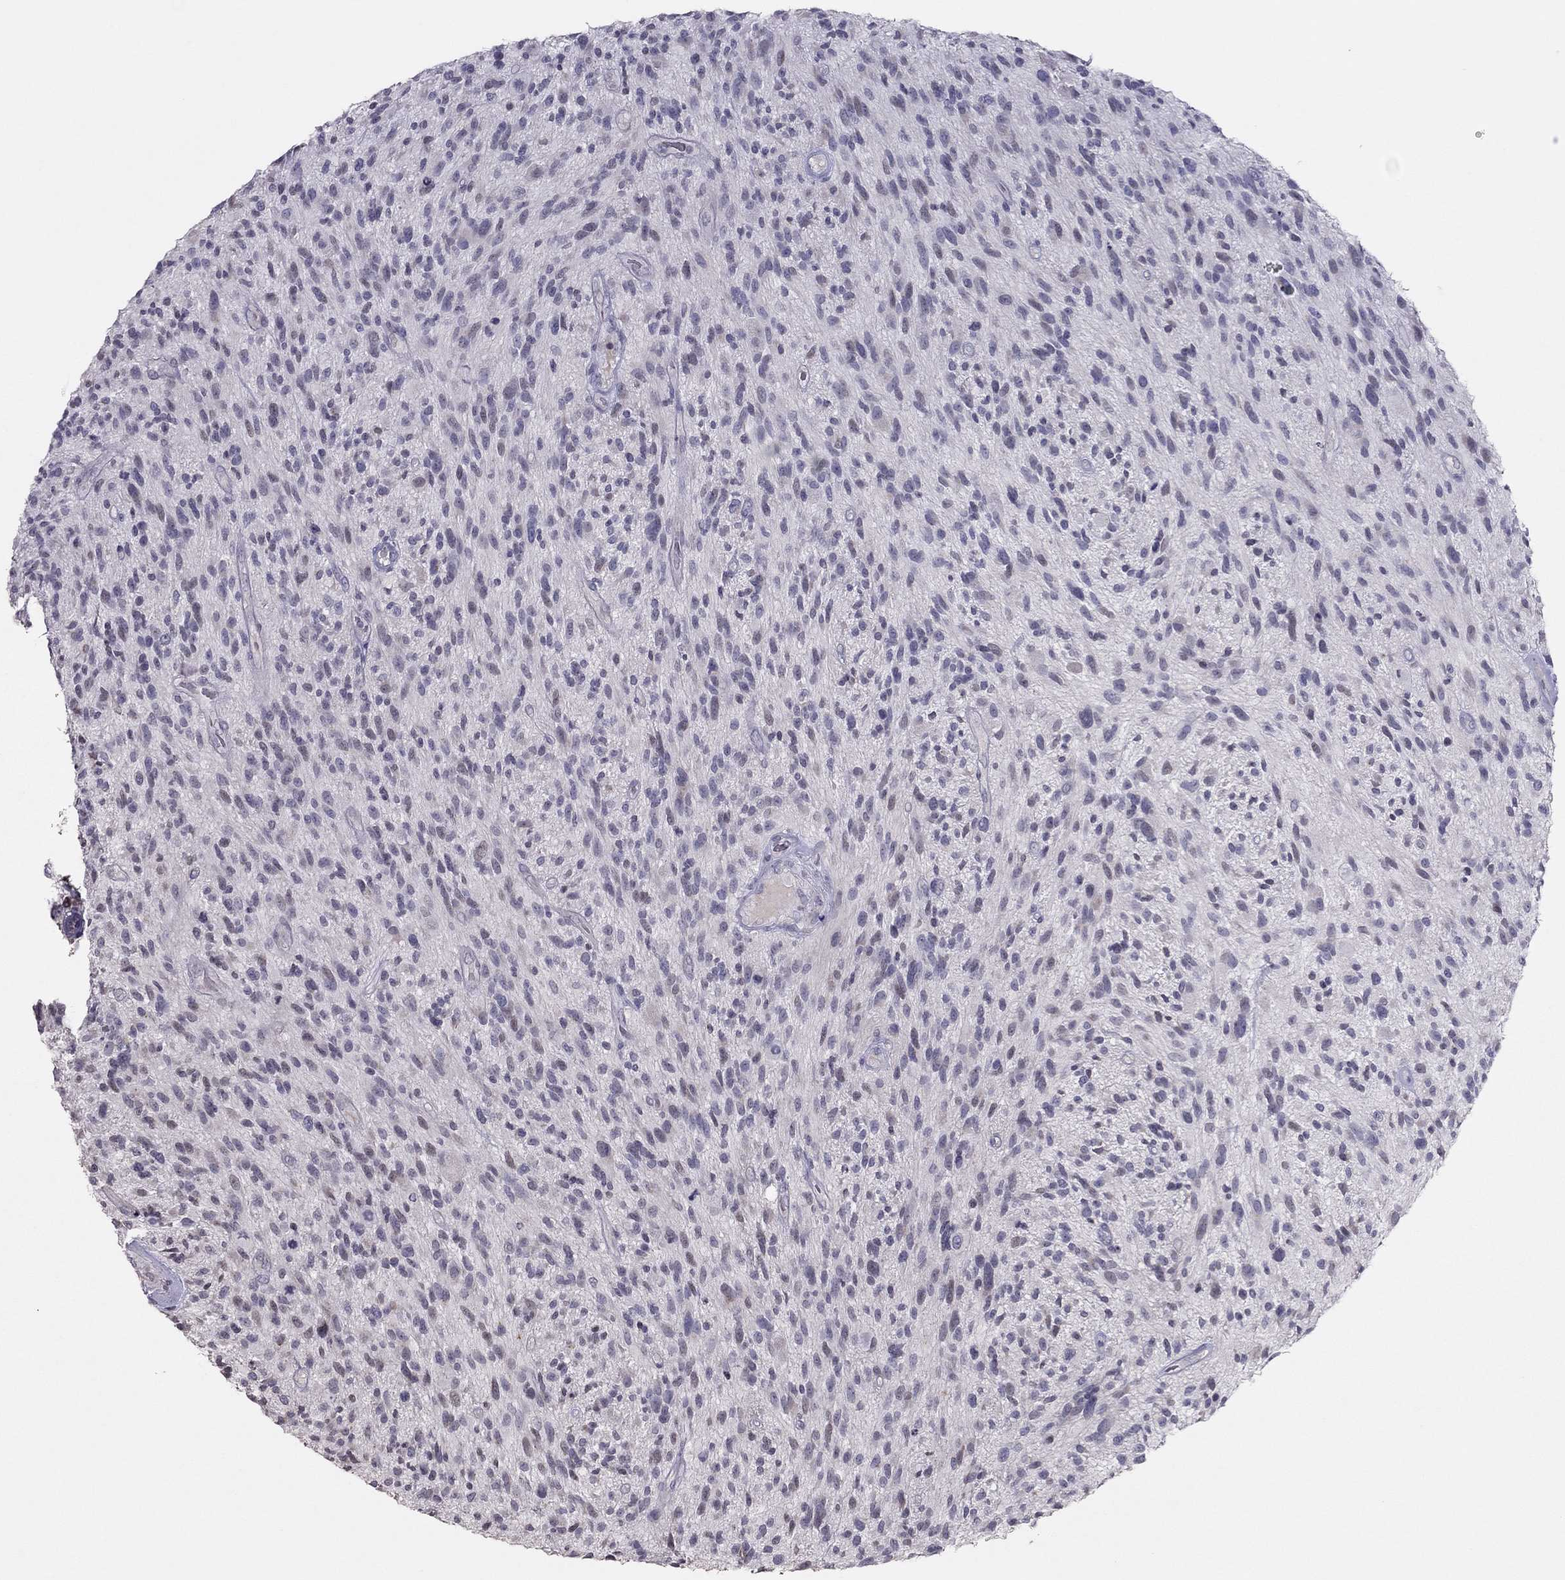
{"staining": {"intensity": "negative", "quantity": "none", "location": "none"}, "tissue": "glioma", "cell_type": "Tumor cells", "image_type": "cancer", "snomed": [{"axis": "morphology", "description": "Glioma, malignant, High grade"}, {"axis": "topography", "description": "Brain"}], "caption": "Tumor cells show no significant staining in malignant high-grade glioma.", "gene": "TSHB", "patient": {"sex": "male", "age": 47}}